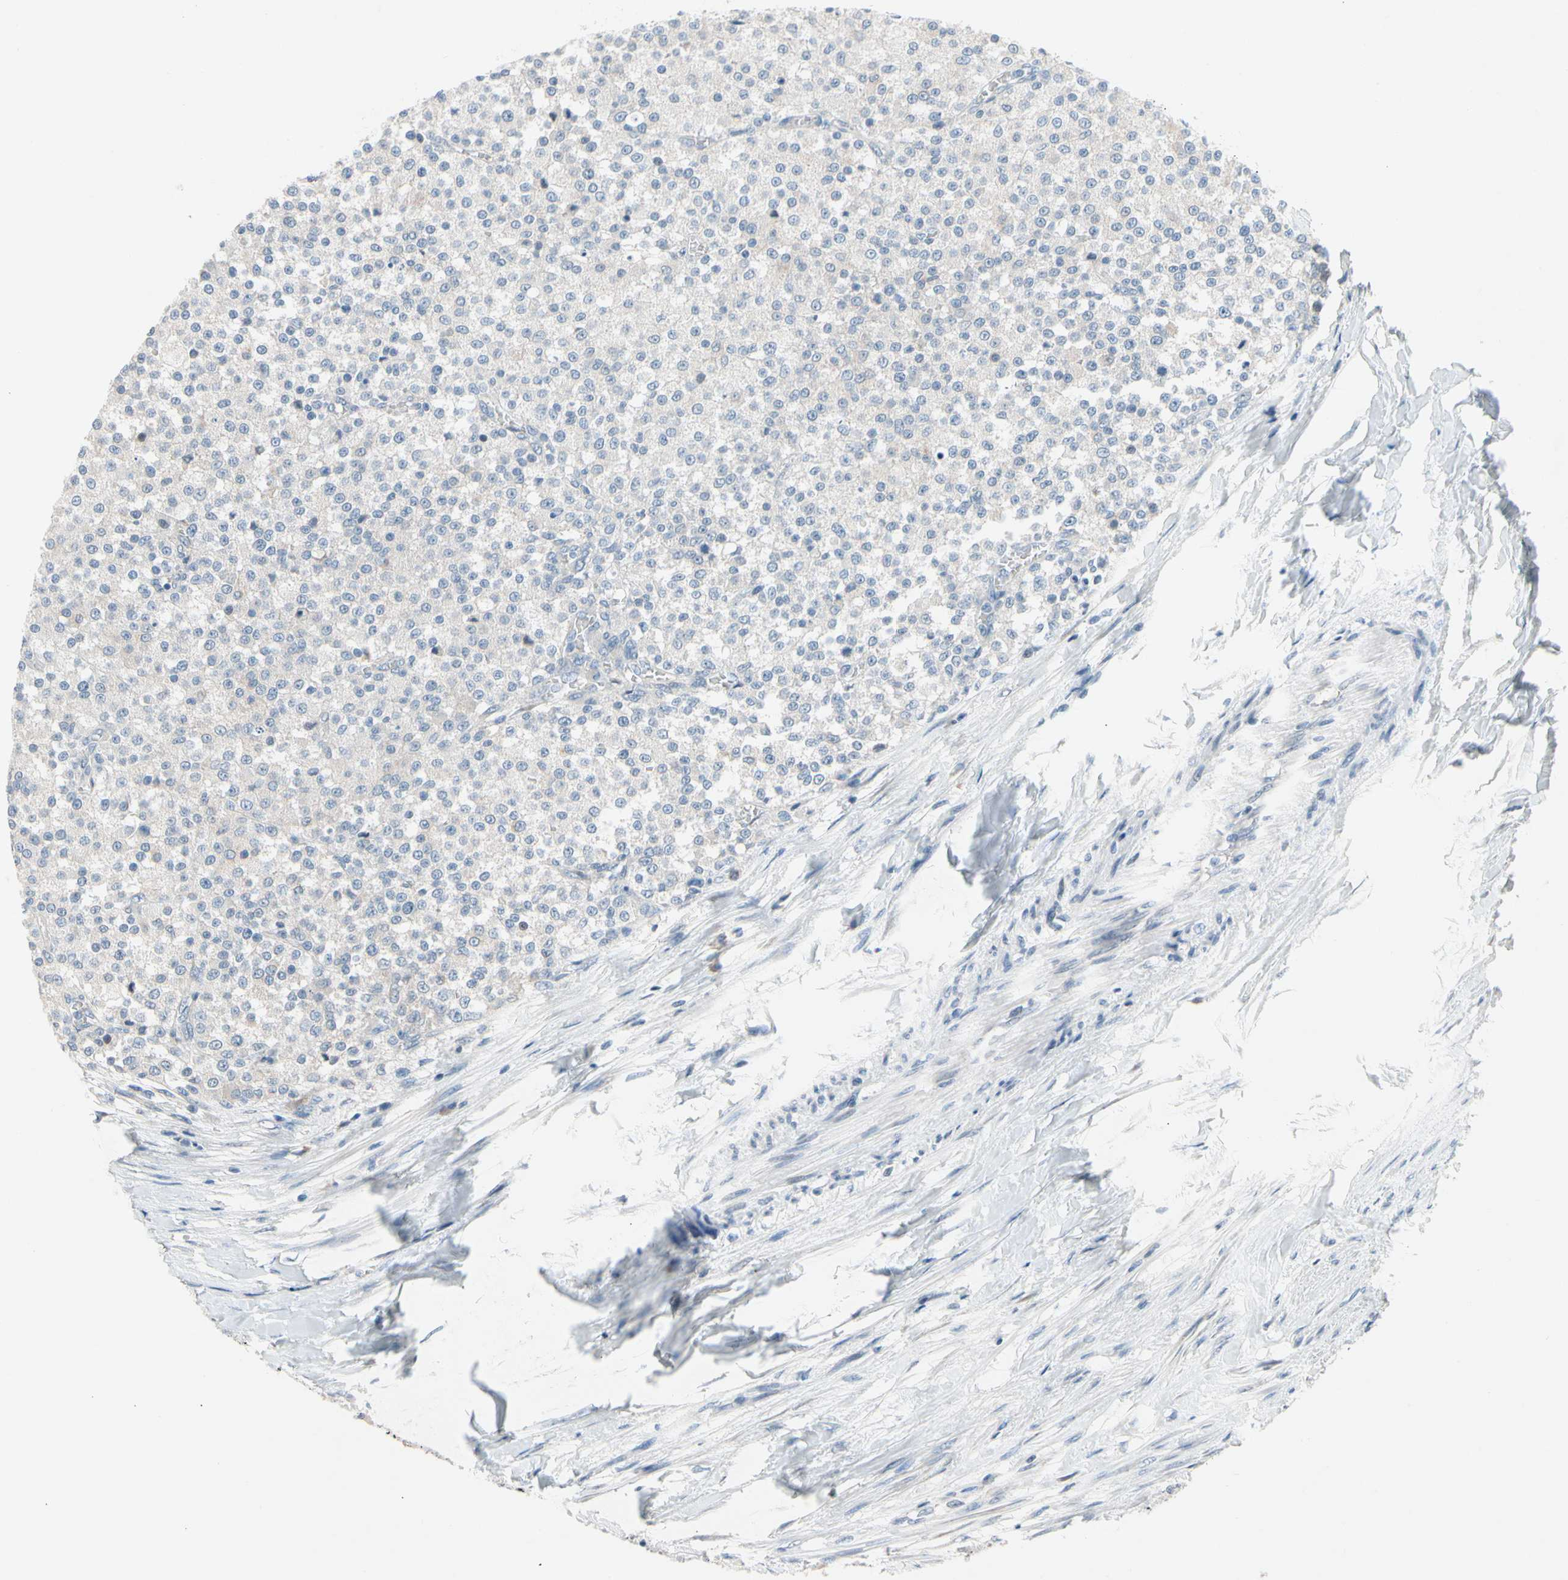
{"staining": {"intensity": "negative", "quantity": "none", "location": "none"}, "tissue": "testis cancer", "cell_type": "Tumor cells", "image_type": "cancer", "snomed": [{"axis": "morphology", "description": "Seminoma, NOS"}, {"axis": "topography", "description": "Testis"}], "caption": "This is a photomicrograph of immunohistochemistry (IHC) staining of testis cancer, which shows no positivity in tumor cells. (Immunohistochemistry, brightfield microscopy, high magnification).", "gene": "PIP5K1B", "patient": {"sex": "male", "age": 59}}